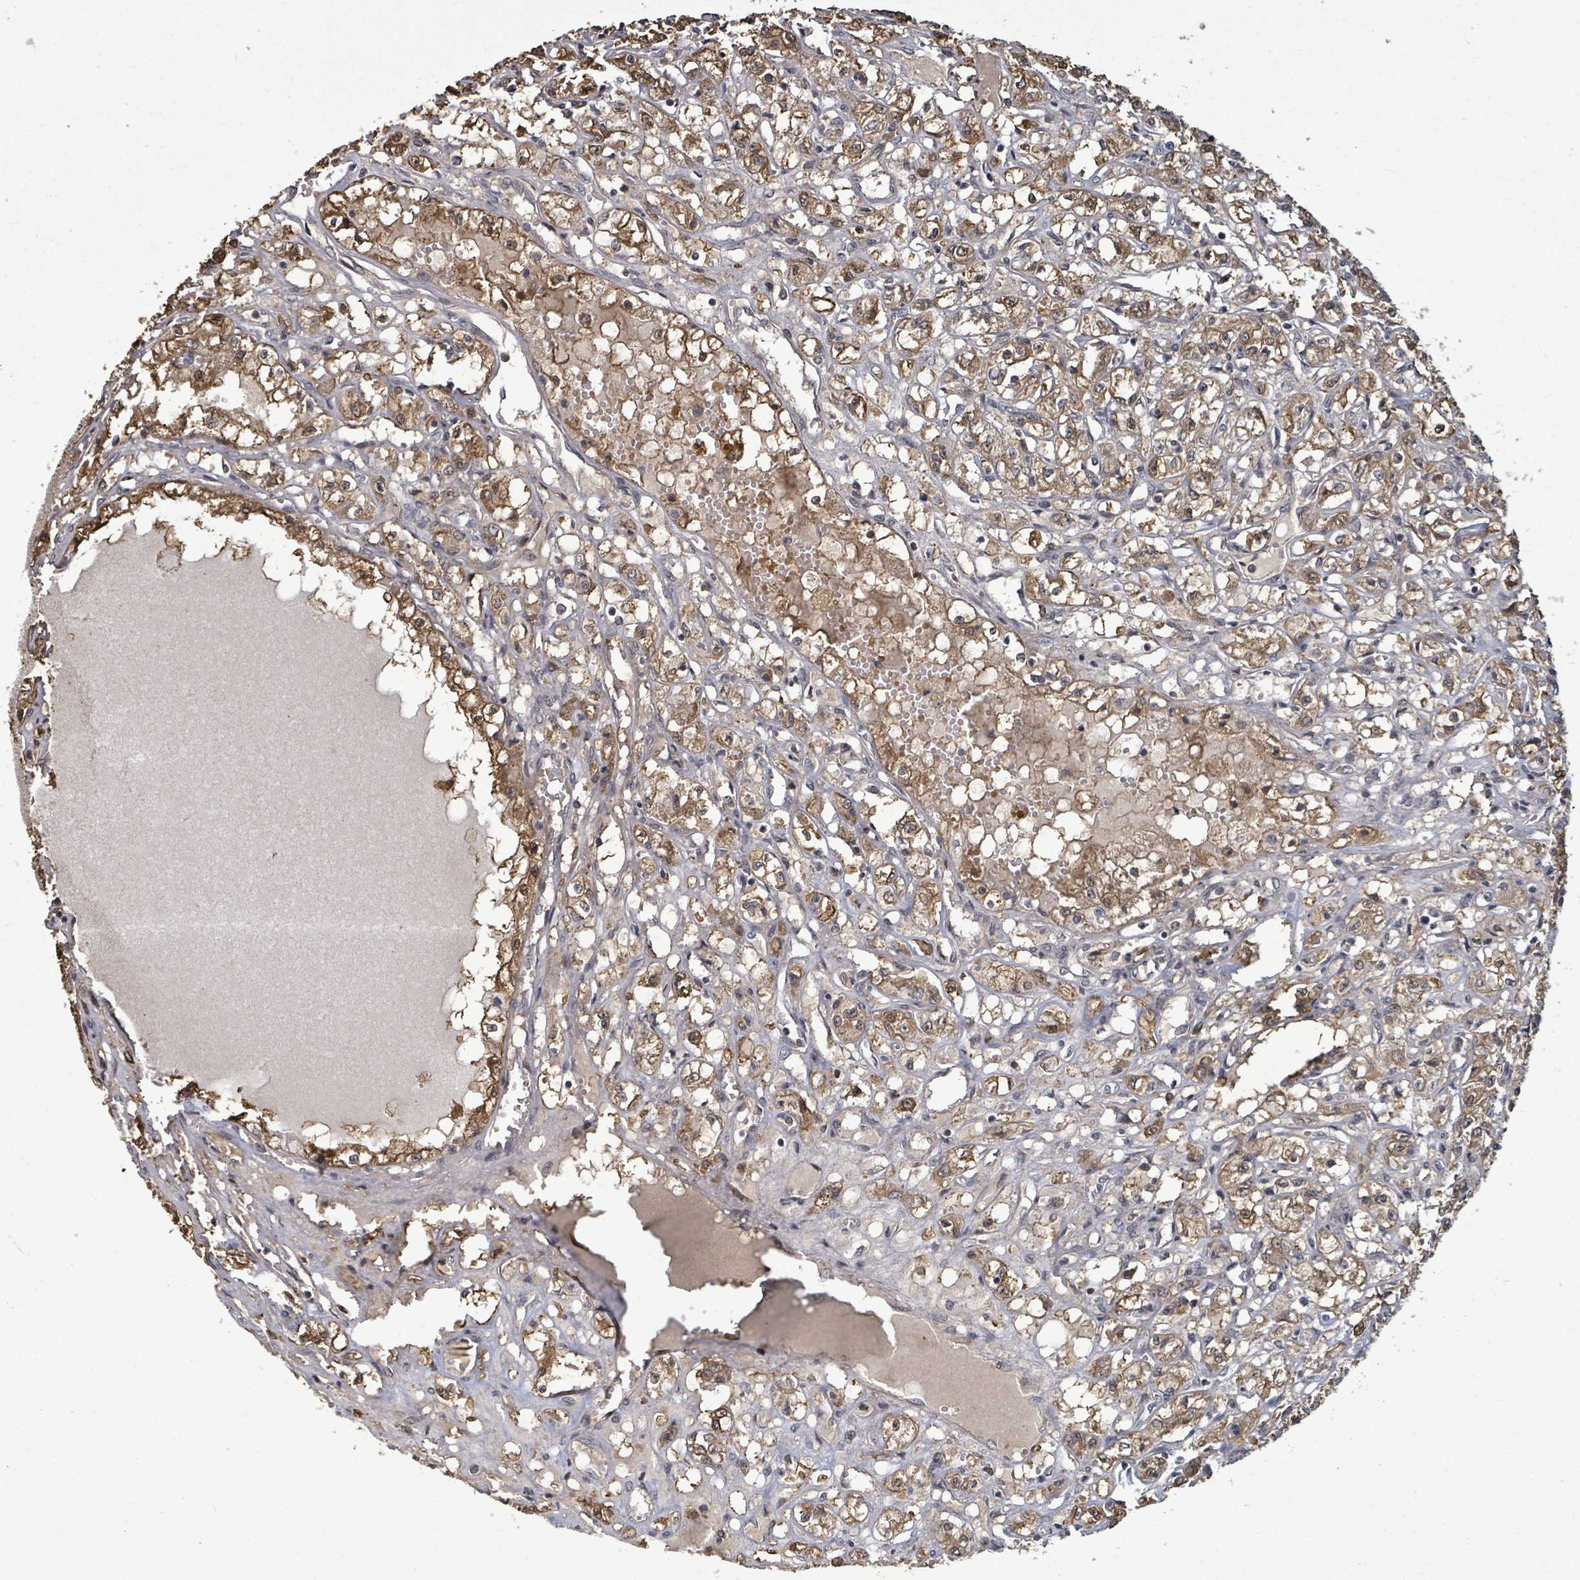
{"staining": {"intensity": "moderate", "quantity": ">75%", "location": "cytoplasmic/membranous"}, "tissue": "renal cancer", "cell_type": "Tumor cells", "image_type": "cancer", "snomed": [{"axis": "morphology", "description": "Adenocarcinoma, NOS"}, {"axis": "topography", "description": "Kidney"}], "caption": "Tumor cells show medium levels of moderate cytoplasmic/membranous expression in approximately >75% of cells in human renal cancer. (DAB IHC, brown staining for protein, blue staining for nuclei).", "gene": "MAP3K6", "patient": {"sex": "male", "age": 56}}